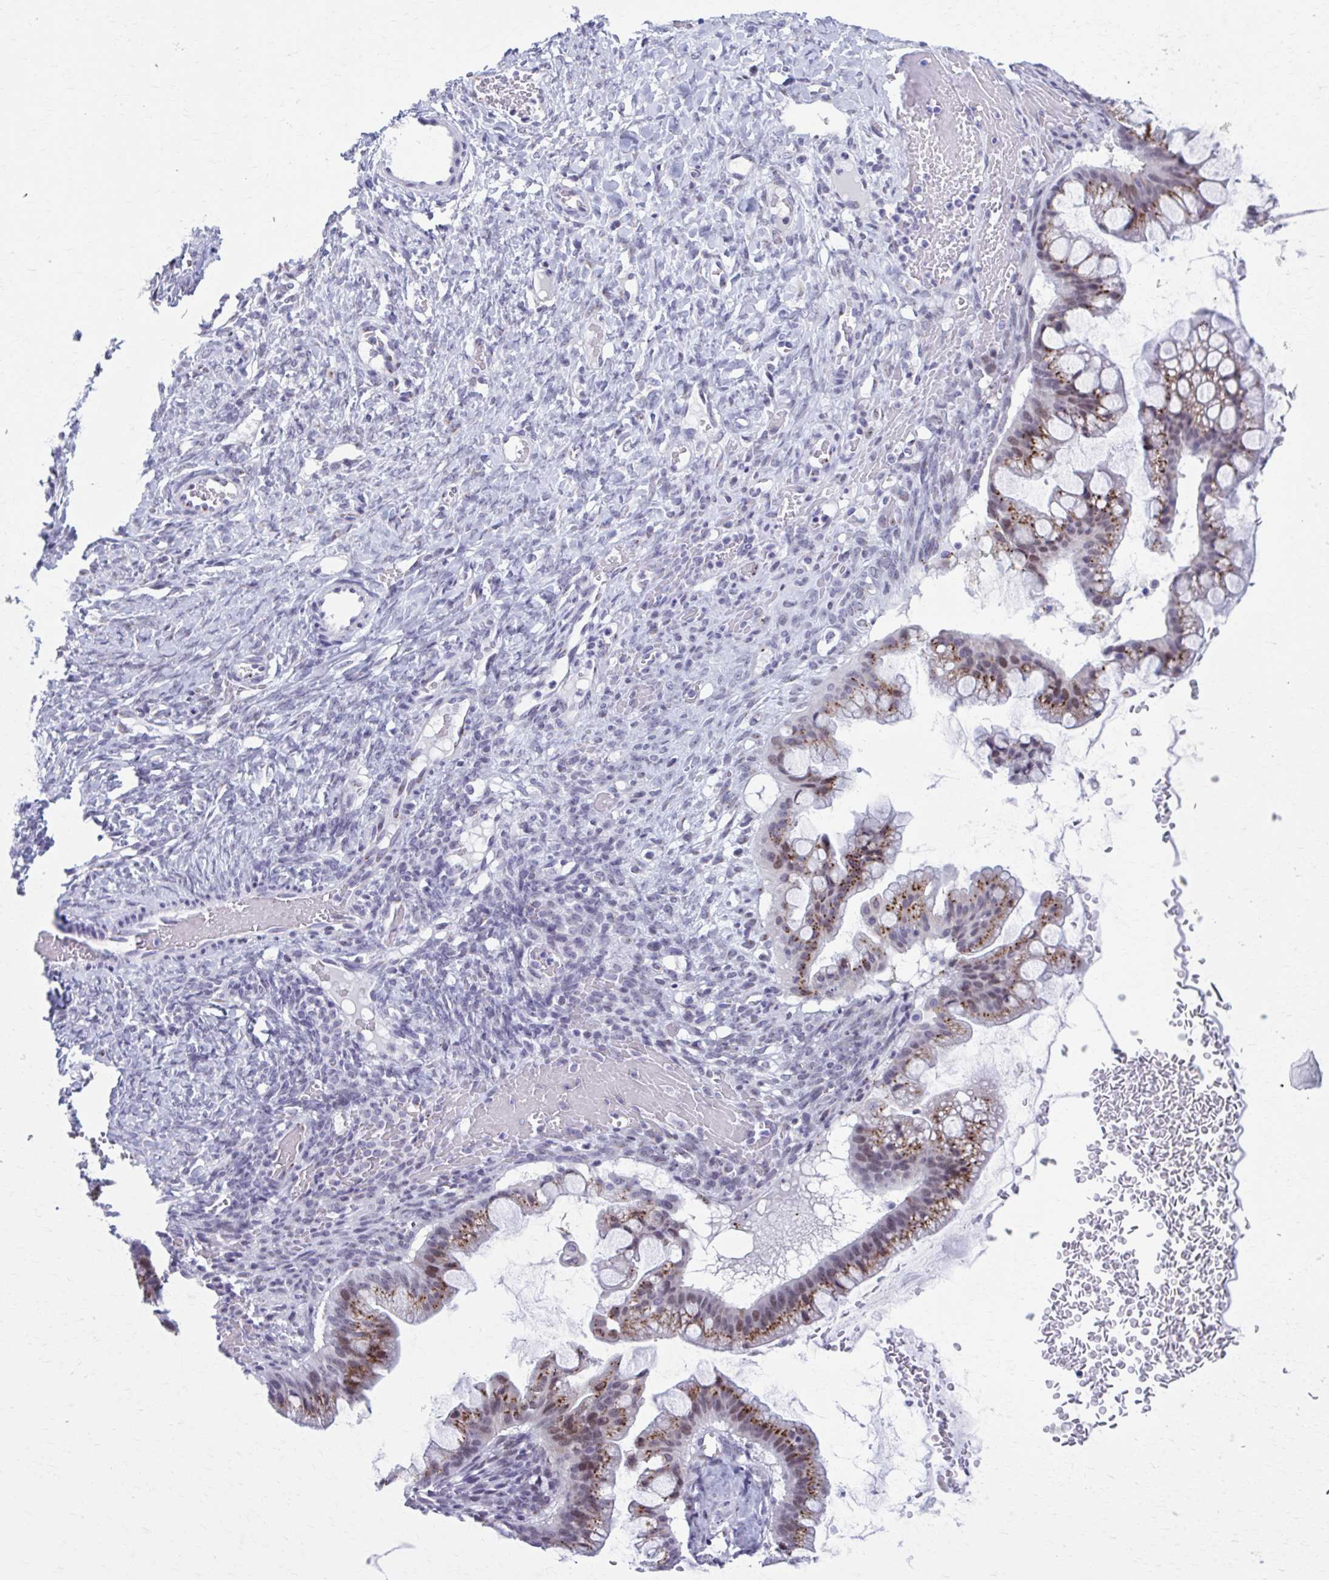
{"staining": {"intensity": "strong", "quantity": ">75%", "location": "cytoplasmic/membranous,nuclear"}, "tissue": "ovarian cancer", "cell_type": "Tumor cells", "image_type": "cancer", "snomed": [{"axis": "morphology", "description": "Cystadenocarcinoma, mucinous, NOS"}, {"axis": "topography", "description": "Ovary"}], "caption": "A high-resolution histopathology image shows immunohistochemistry (IHC) staining of mucinous cystadenocarcinoma (ovarian), which reveals strong cytoplasmic/membranous and nuclear positivity in about >75% of tumor cells.", "gene": "ZNF682", "patient": {"sex": "female", "age": 73}}